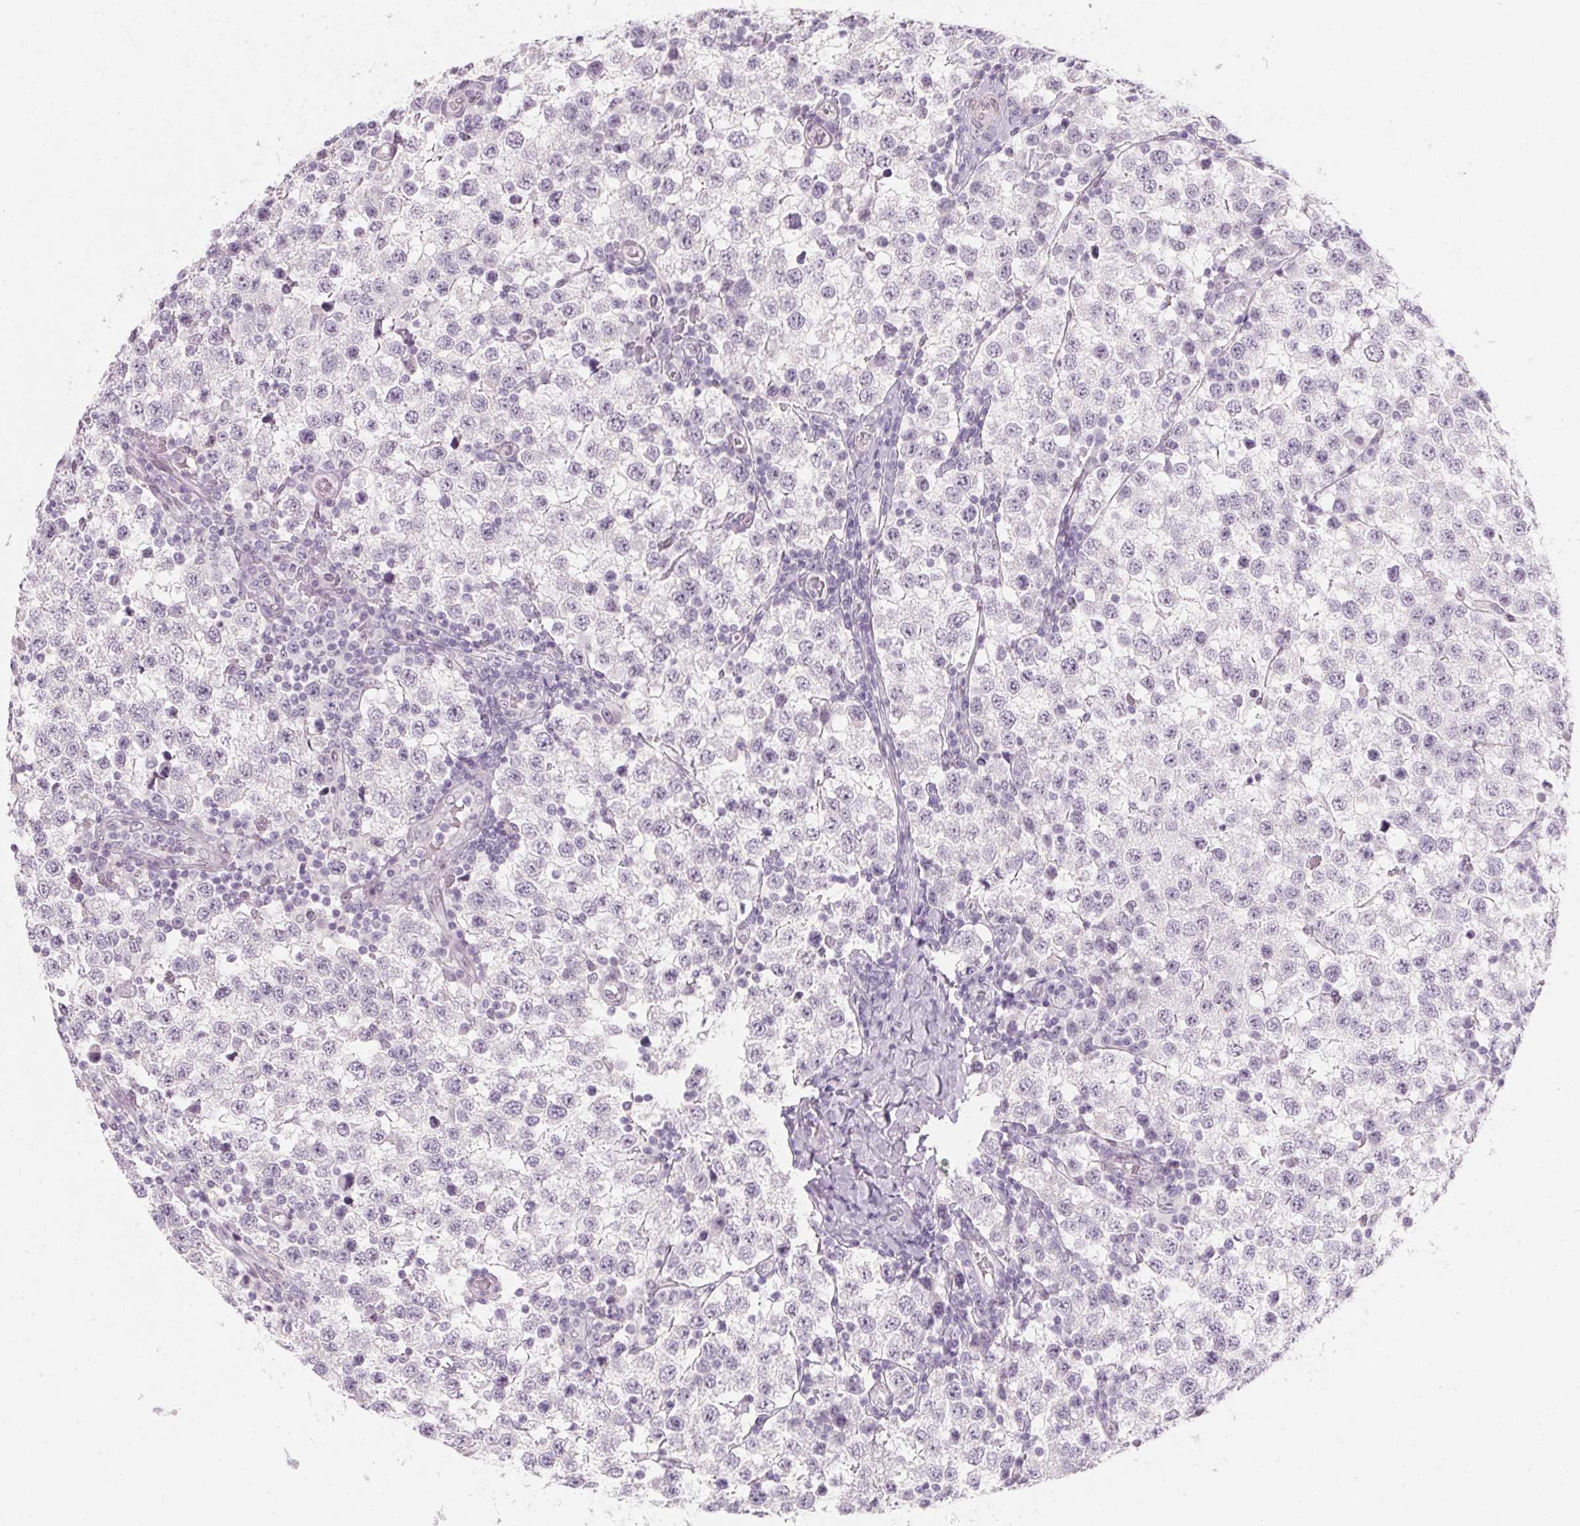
{"staining": {"intensity": "negative", "quantity": "none", "location": "none"}, "tissue": "testis cancer", "cell_type": "Tumor cells", "image_type": "cancer", "snomed": [{"axis": "morphology", "description": "Seminoma, NOS"}, {"axis": "topography", "description": "Testis"}], "caption": "High magnification brightfield microscopy of seminoma (testis) stained with DAB (3,3'-diaminobenzidine) (brown) and counterstained with hematoxylin (blue): tumor cells show no significant expression. (Stains: DAB (3,3'-diaminobenzidine) immunohistochemistry (IHC) with hematoxylin counter stain, Microscopy: brightfield microscopy at high magnification).", "gene": "KCNQ2", "patient": {"sex": "male", "age": 34}}